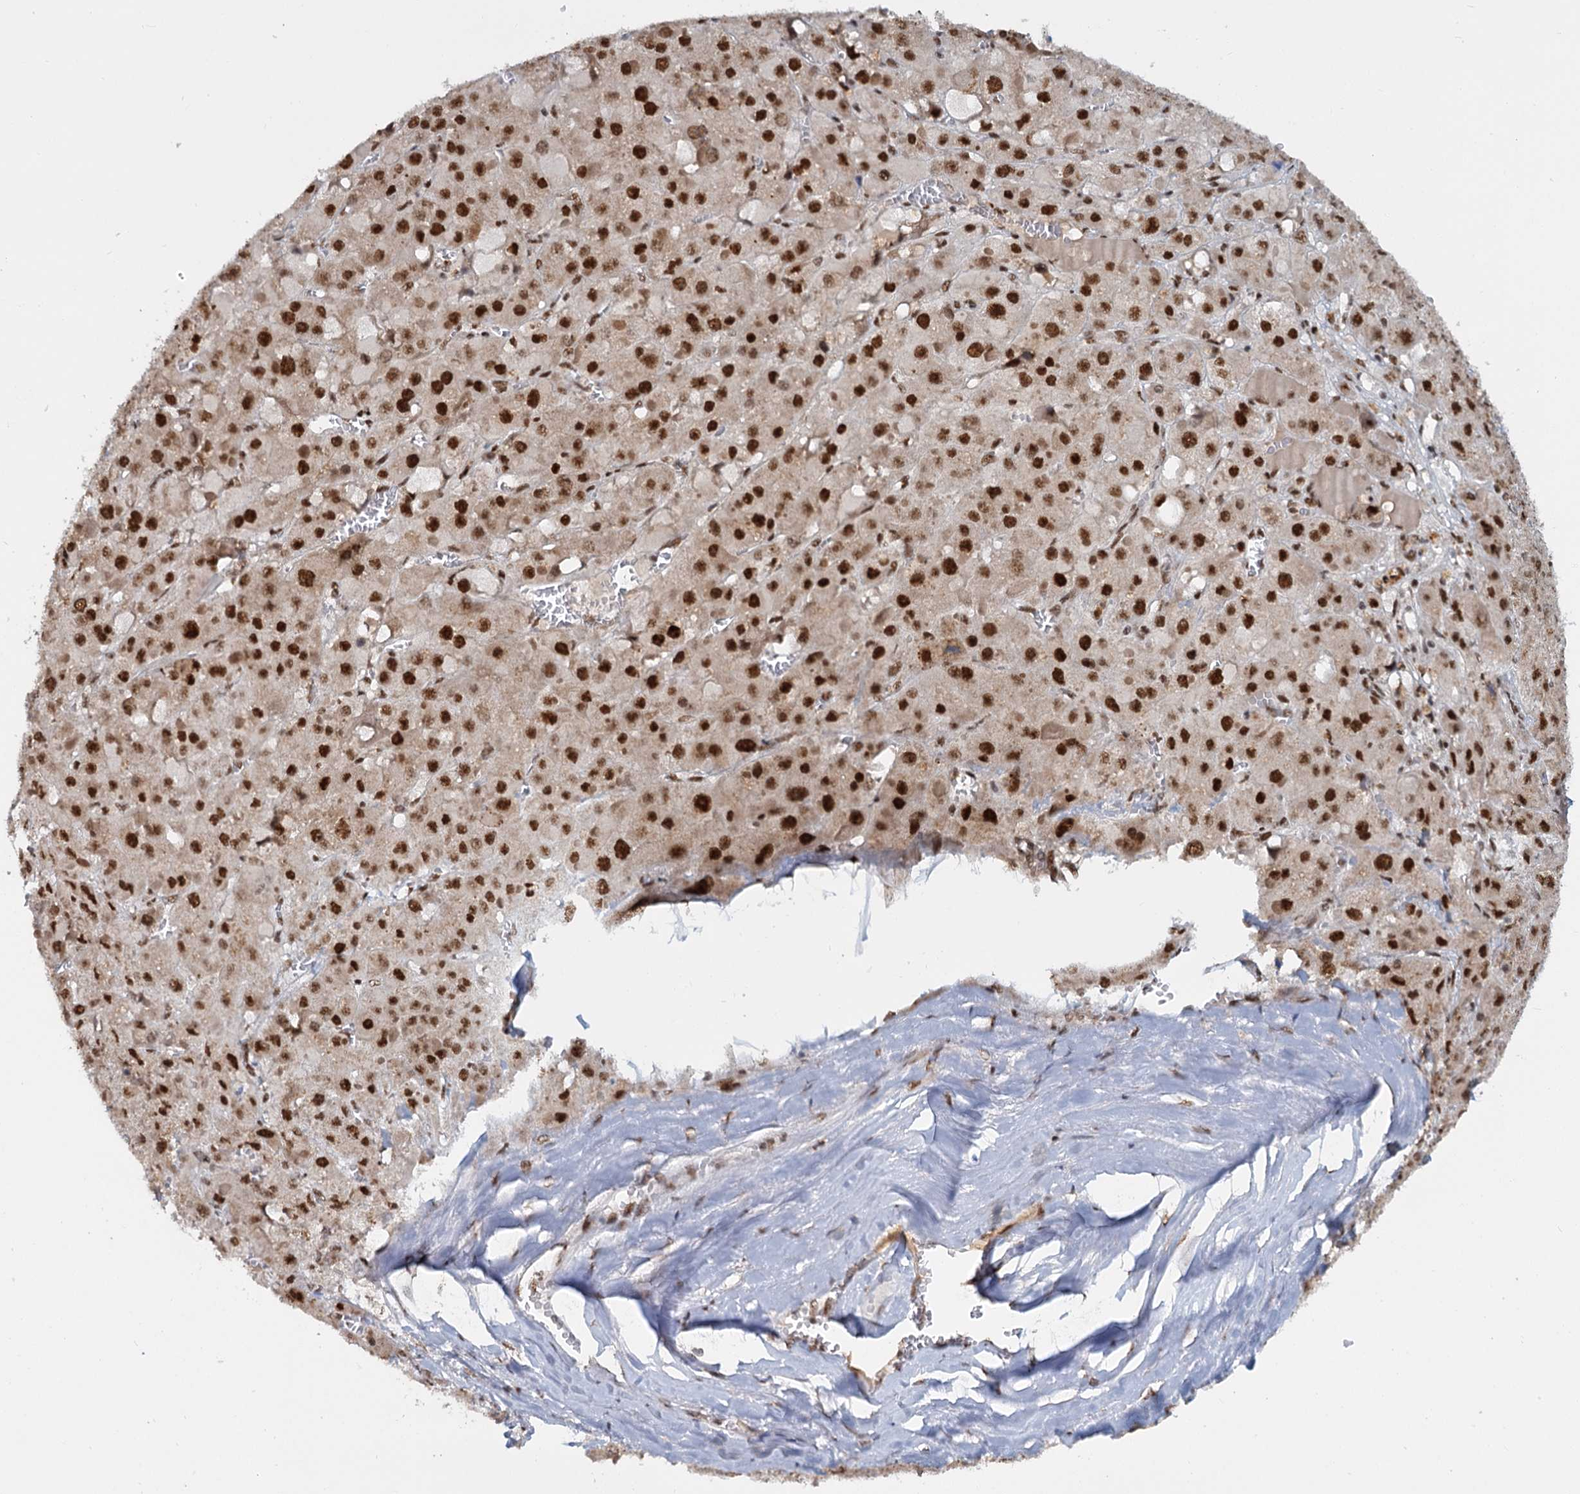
{"staining": {"intensity": "strong", "quantity": ">75%", "location": "nuclear"}, "tissue": "liver cancer", "cell_type": "Tumor cells", "image_type": "cancer", "snomed": [{"axis": "morphology", "description": "Carcinoma, Hepatocellular, NOS"}, {"axis": "topography", "description": "Liver"}], "caption": "This is an image of IHC staining of hepatocellular carcinoma (liver), which shows strong positivity in the nuclear of tumor cells.", "gene": "WBP4", "patient": {"sex": "female", "age": 73}}